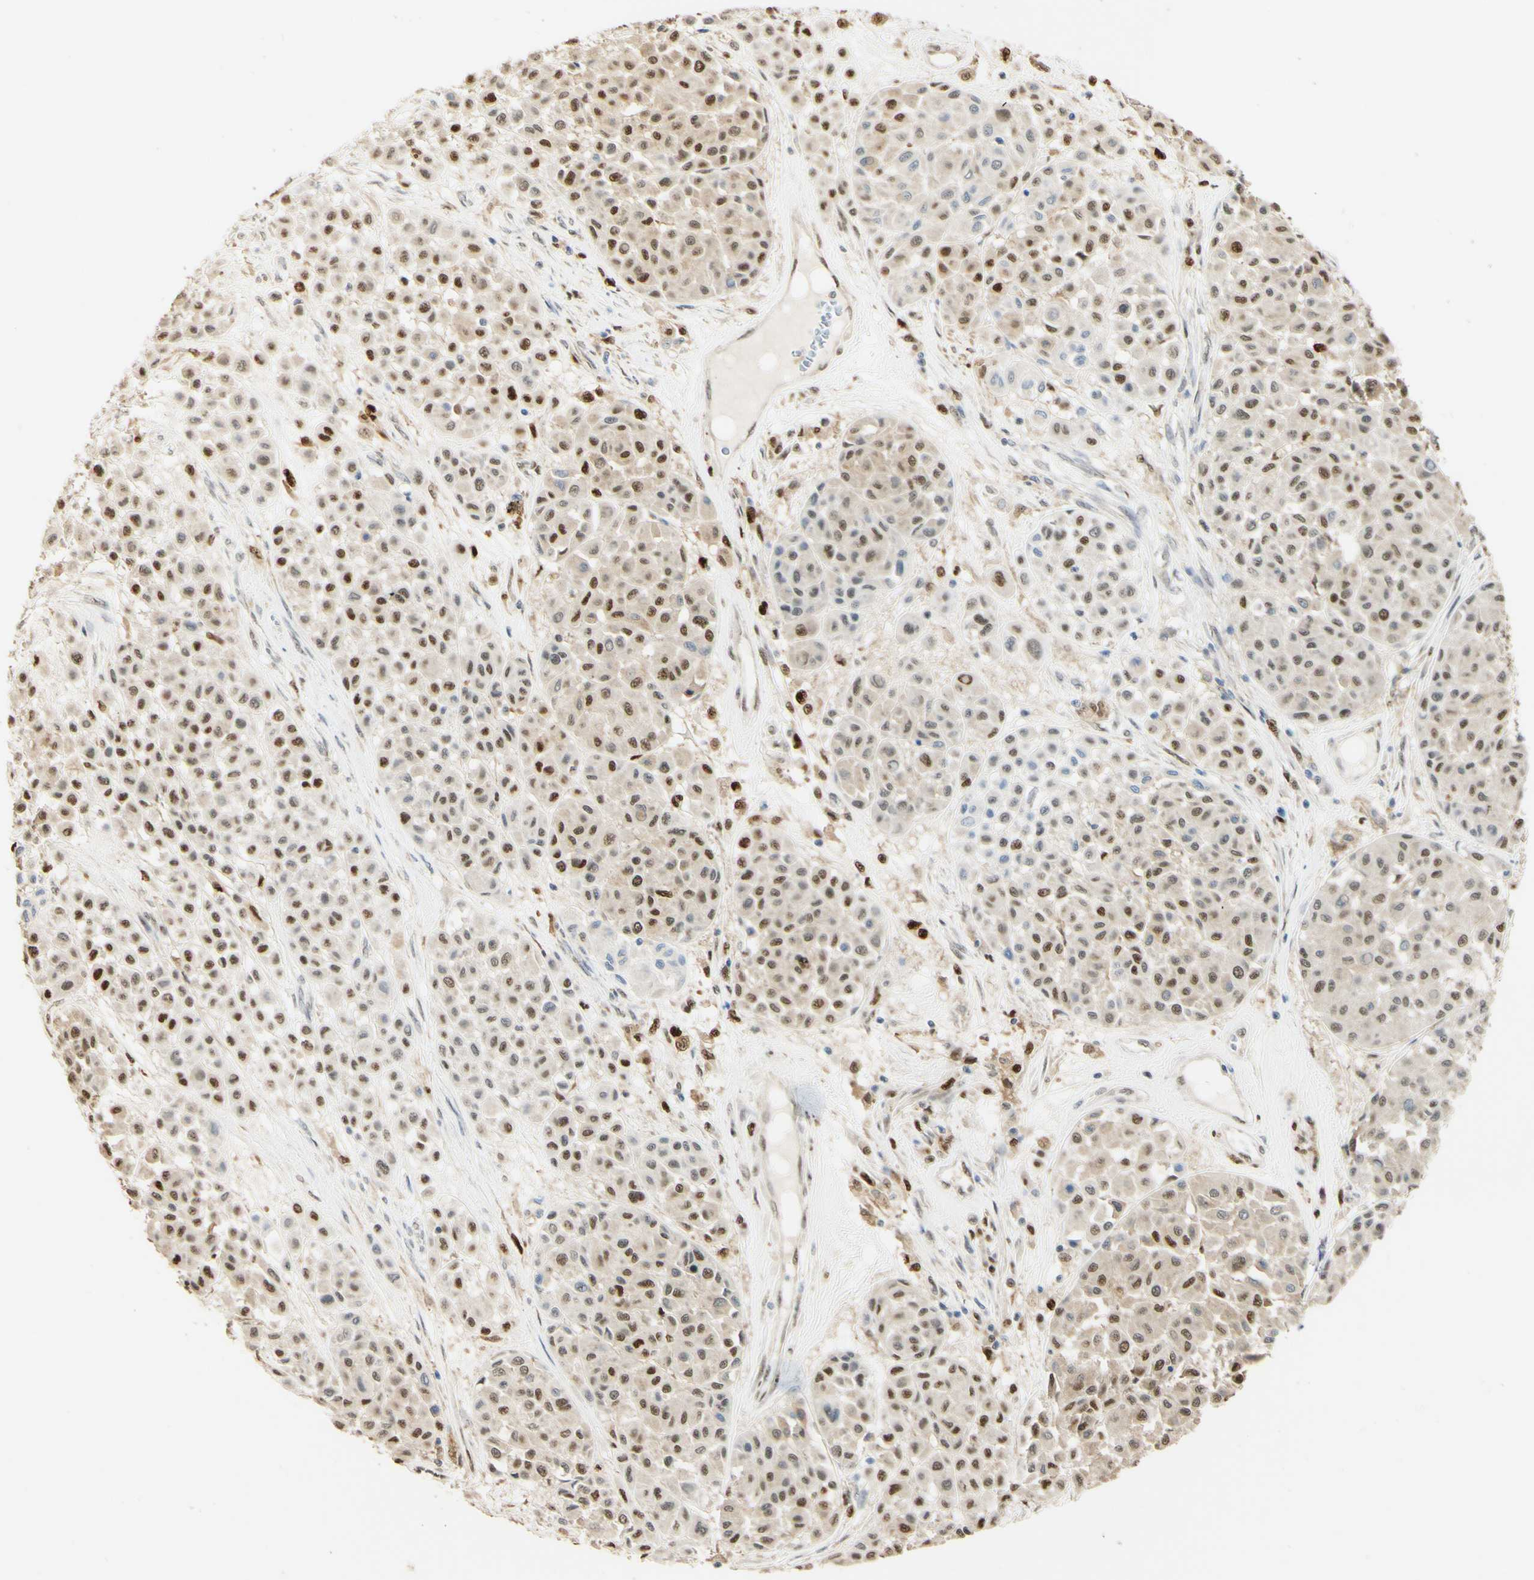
{"staining": {"intensity": "moderate", "quantity": ">75%", "location": "nuclear"}, "tissue": "melanoma", "cell_type": "Tumor cells", "image_type": "cancer", "snomed": [{"axis": "morphology", "description": "Malignant melanoma, Metastatic site"}, {"axis": "topography", "description": "Soft tissue"}], "caption": "Approximately >75% of tumor cells in human melanoma reveal moderate nuclear protein expression as visualized by brown immunohistochemical staining.", "gene": "MAP3K4", "patient": {"sex": "male", "age": 41}}